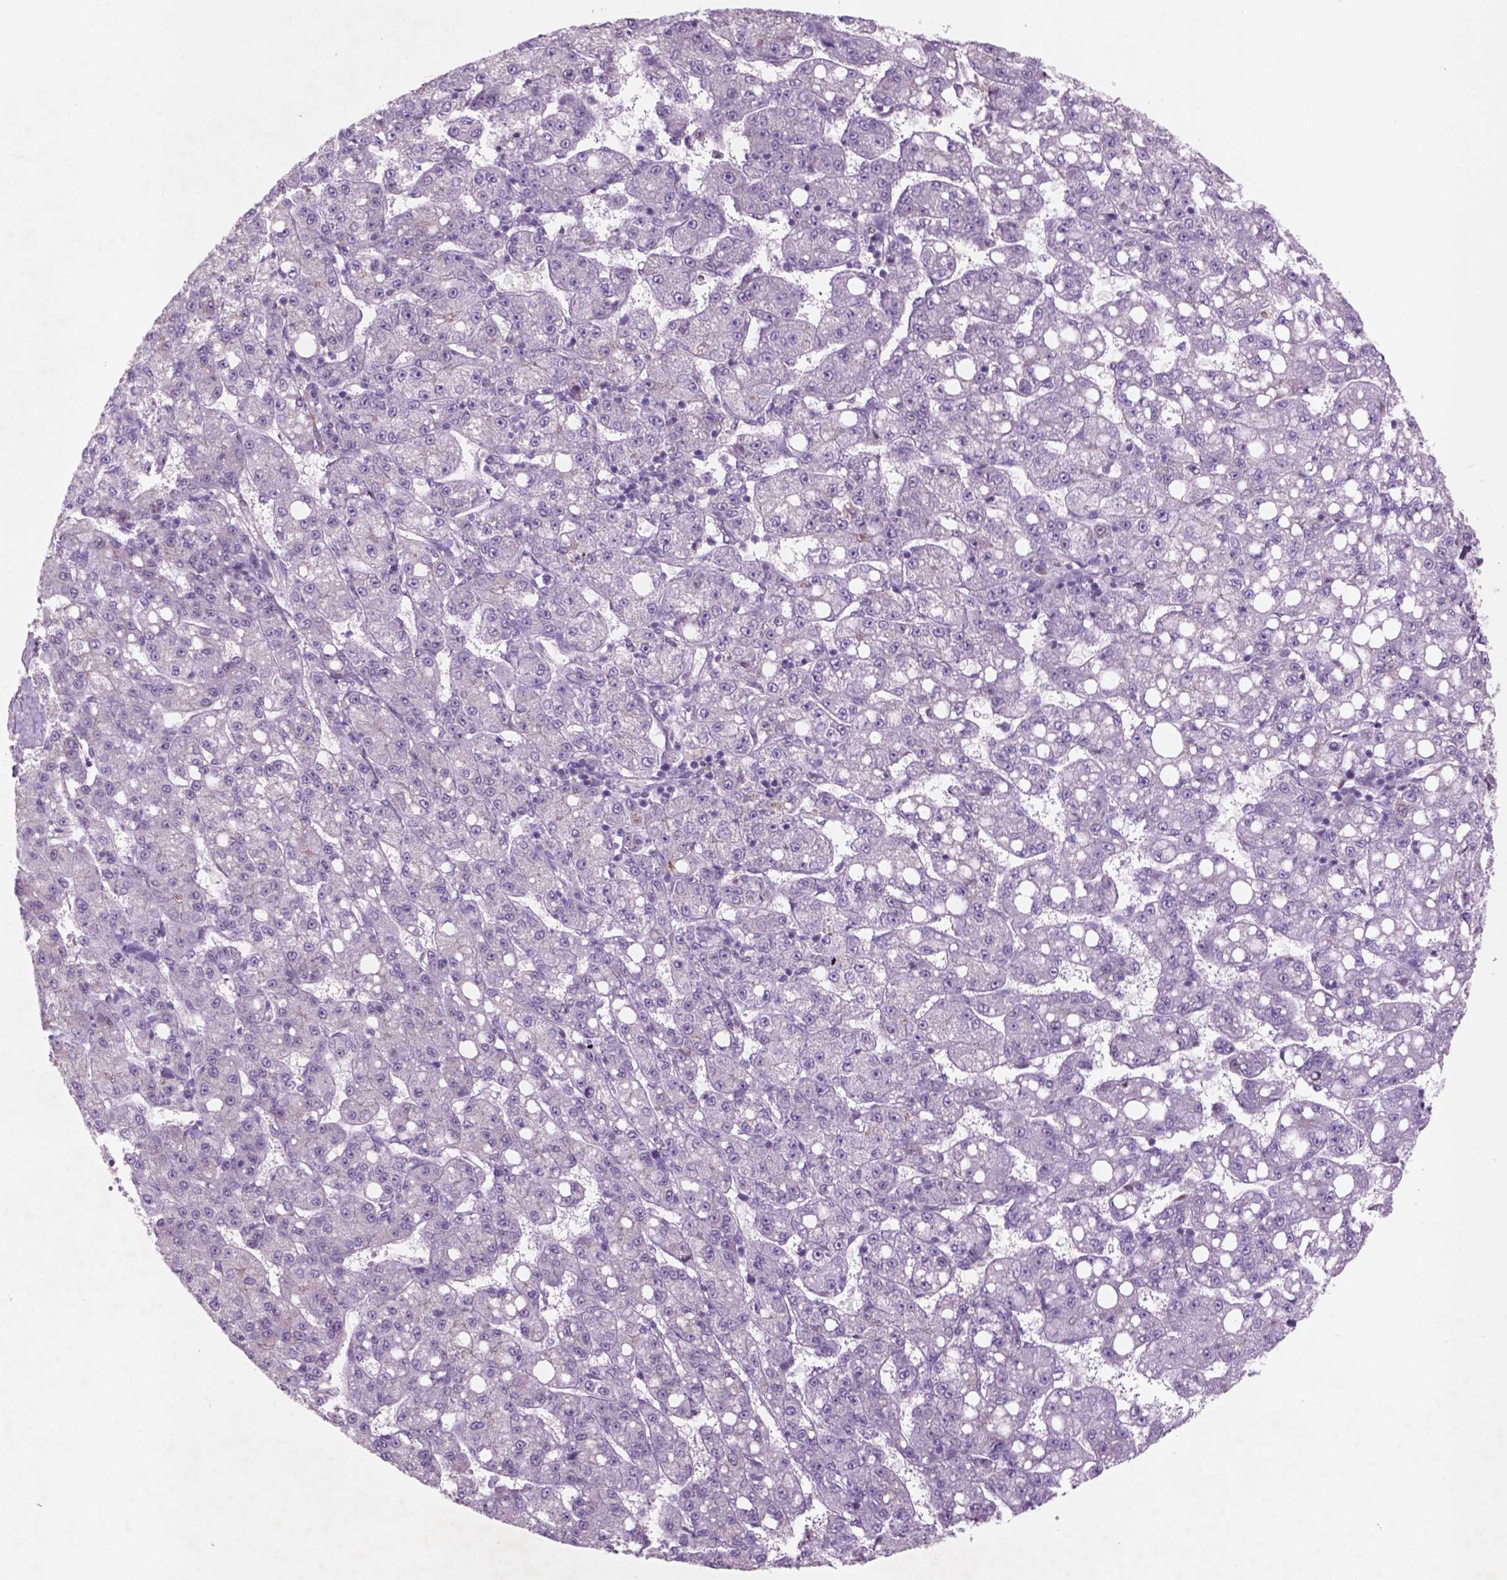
{"staining": {"intensity": "weak", "quantity": "25%-75%", "location": "nuclear"}, "tissue": "liver cancer", "cell_type": "Tumor cells", "image_type": "cancer", "snomed": [{"axis": "morphology", "description": "Carcinoma, Hepatocellular, NOS"}, {"axis": "topography", "description": "Liver"}], "caption": "Protein staining of liver hepatocellular carcinoma tissue demonstrates weak nuclear expression in about 25%-75% of tumor cells.", "gene": "CTR9", "patient": {"sex": "female", "age": 65}}